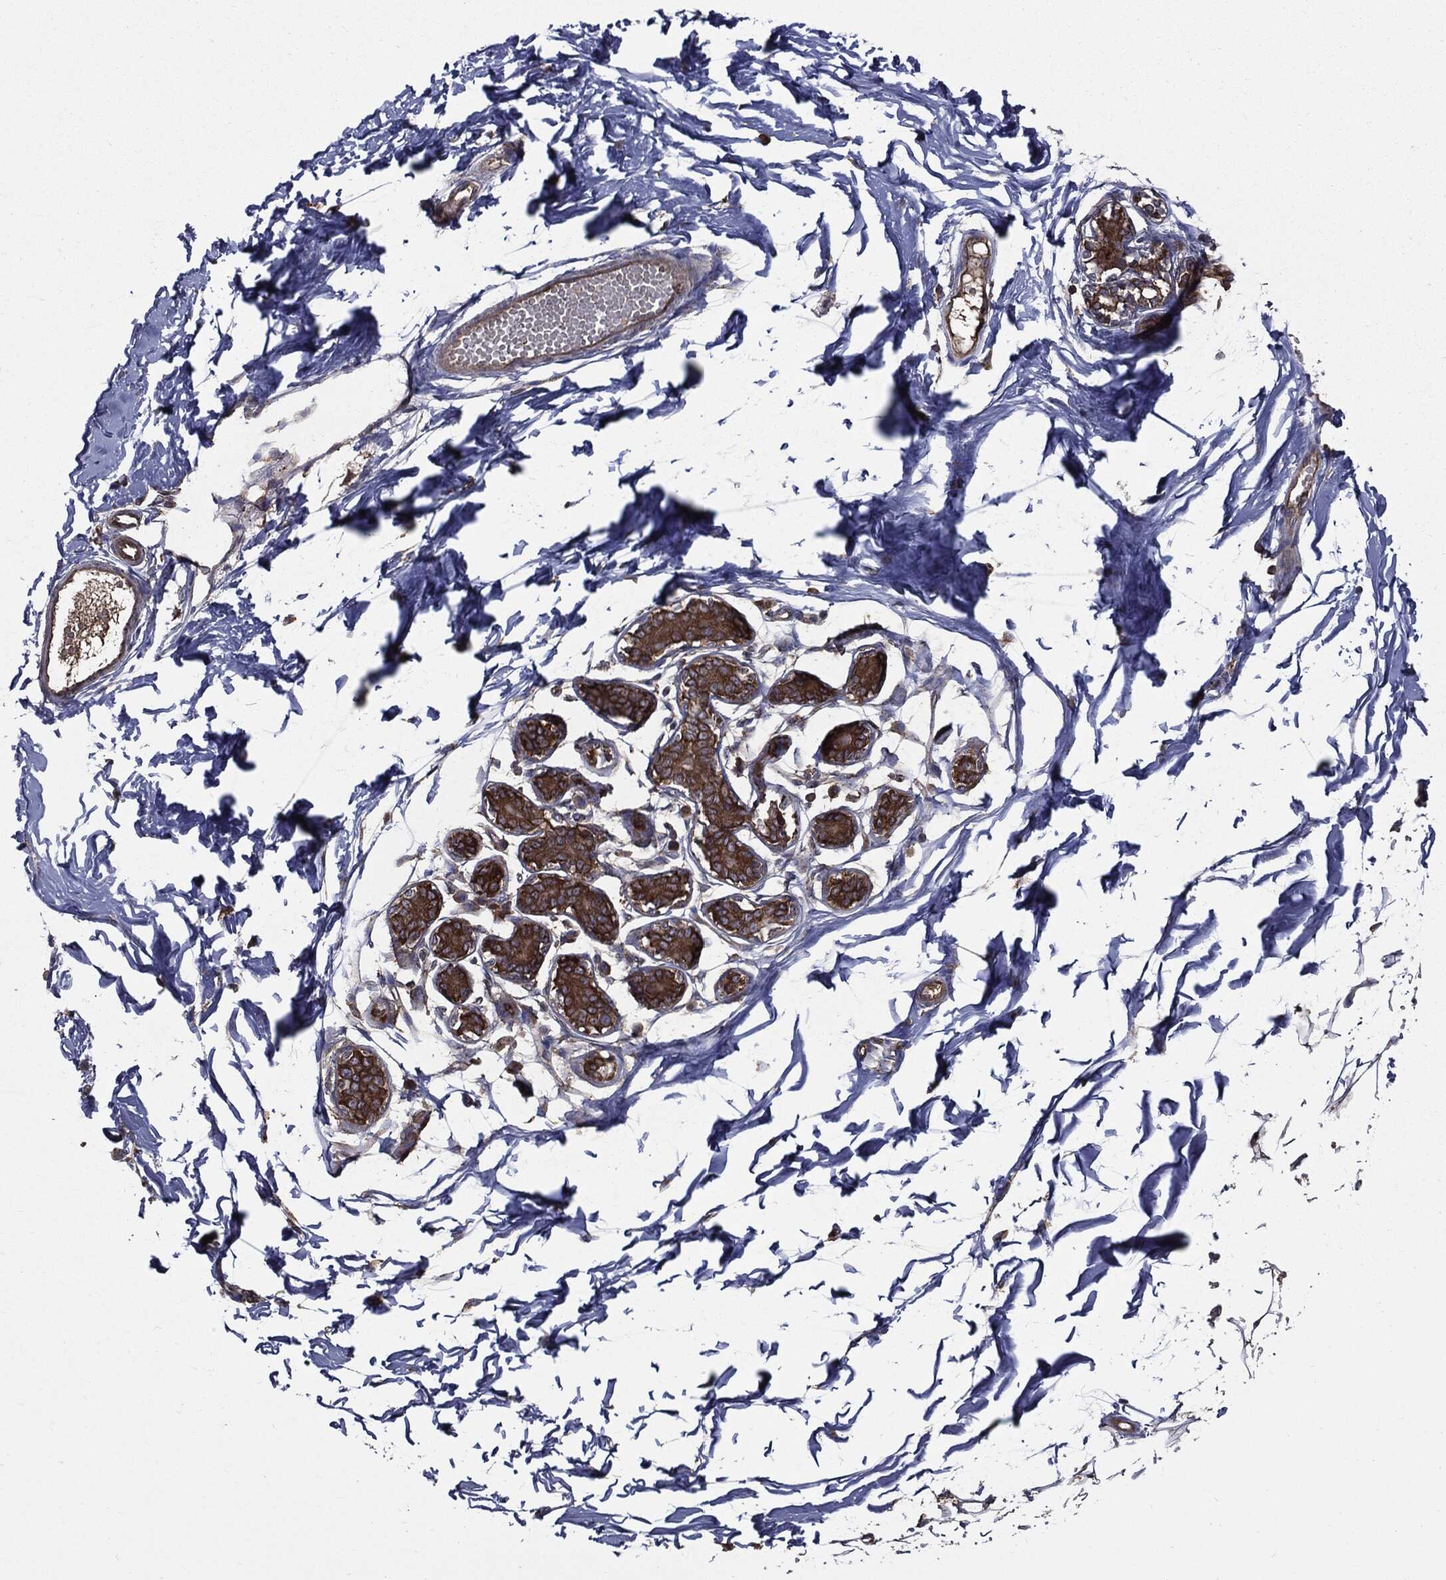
{"staining": {"intensity": "negative", "quantity": "none", "location": "none"}, "tissue": "breast", "cell_type": "Adipocytes", "image_type": "normal", "snomed": [{"axis": "morphology", "description": "Normal tissue, NOS"}, {"axis": "topography", "description": "Breast"}], "caption": "This is an IHC micrograph of benign human breast. There is no staining in adipocytes.", "gene": "PDCD6IP", "patient": {"sex": "female", "age": 37}}